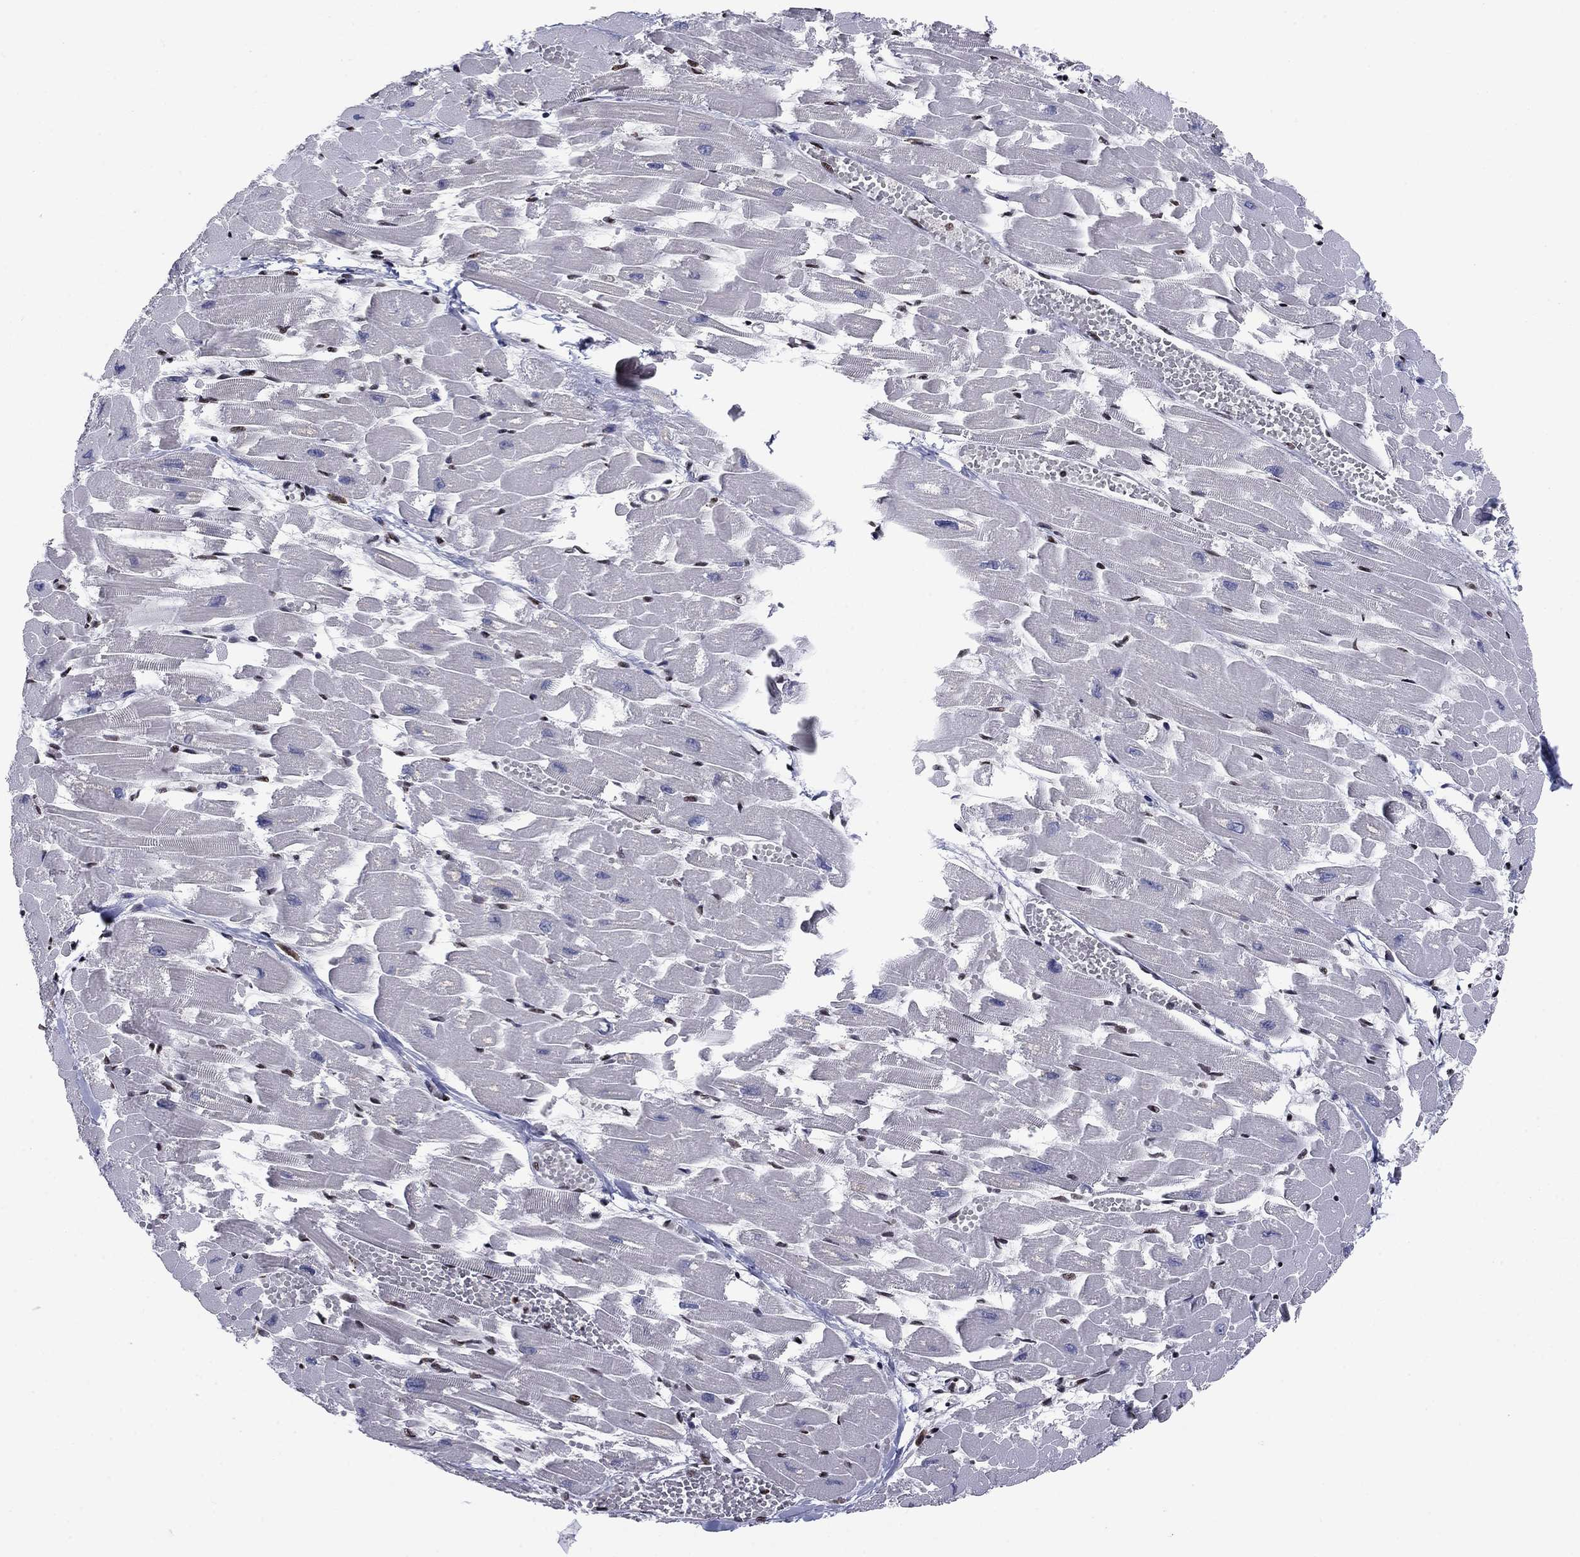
{"staining": {"intensity": "negative", "quantity": "none", "location": "none"}, "tissue": "heart muscle", "cell_type": "Cardiomyocytes", "image_type": "normal", "snomed": [{"axis": "morphology", "description": "Normal tissue, NOS"}, {"axis": "topography", "description": "Heart"}], "caption": "Immunohistochemical staining of benign heart muscle reveals no significant expression in cardiomyocytes. (Brightfield microscopy of DAB (3,3'-diaminobenzidine) immunohistochemistry at high magnification).", "gene": "N4BP2", "patient": {"sex": "female", "age": 52}}